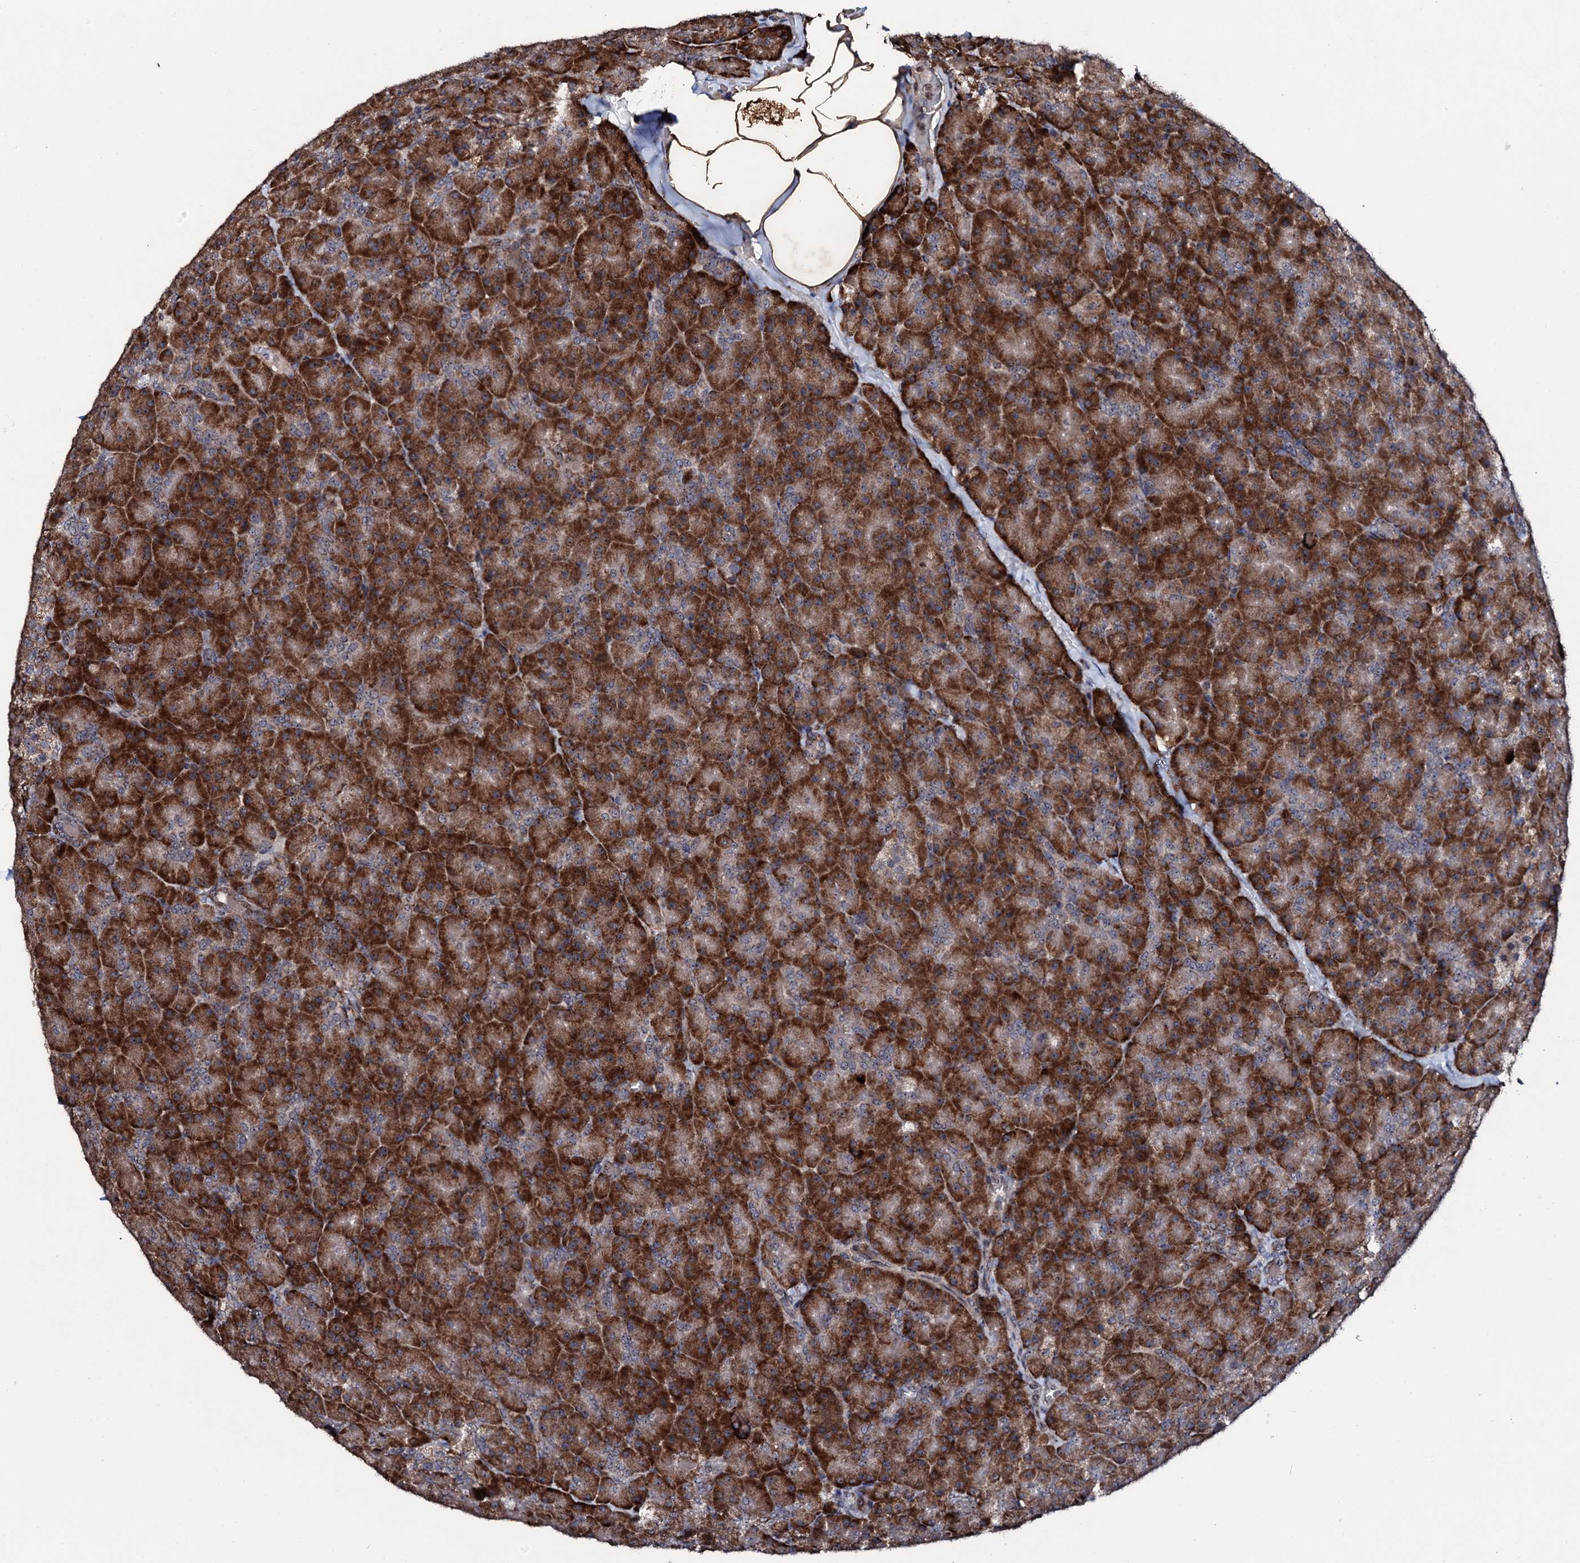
{"staining": {"intensity": "strong", "quantity": ">75%", "location": "cytoplasmic/membranous,nuclear"}, "tissue": "pancreas", "cell_type": "Exocrine glandular cells", "image_type": "normal", "snomed": [{"axis": "morphology", "description": "Normal tissue, NOS"}, {"axis": "topography", "description": "Pancreas"}], "caption": "The immunohistochemical stain labels strong cytoplasmic/membranous,nuclear expression in exocrine glandular cells of unremarkable pancreas.", "gene": "FAM111A", "patient": {"sex": "male", "age": 36}}